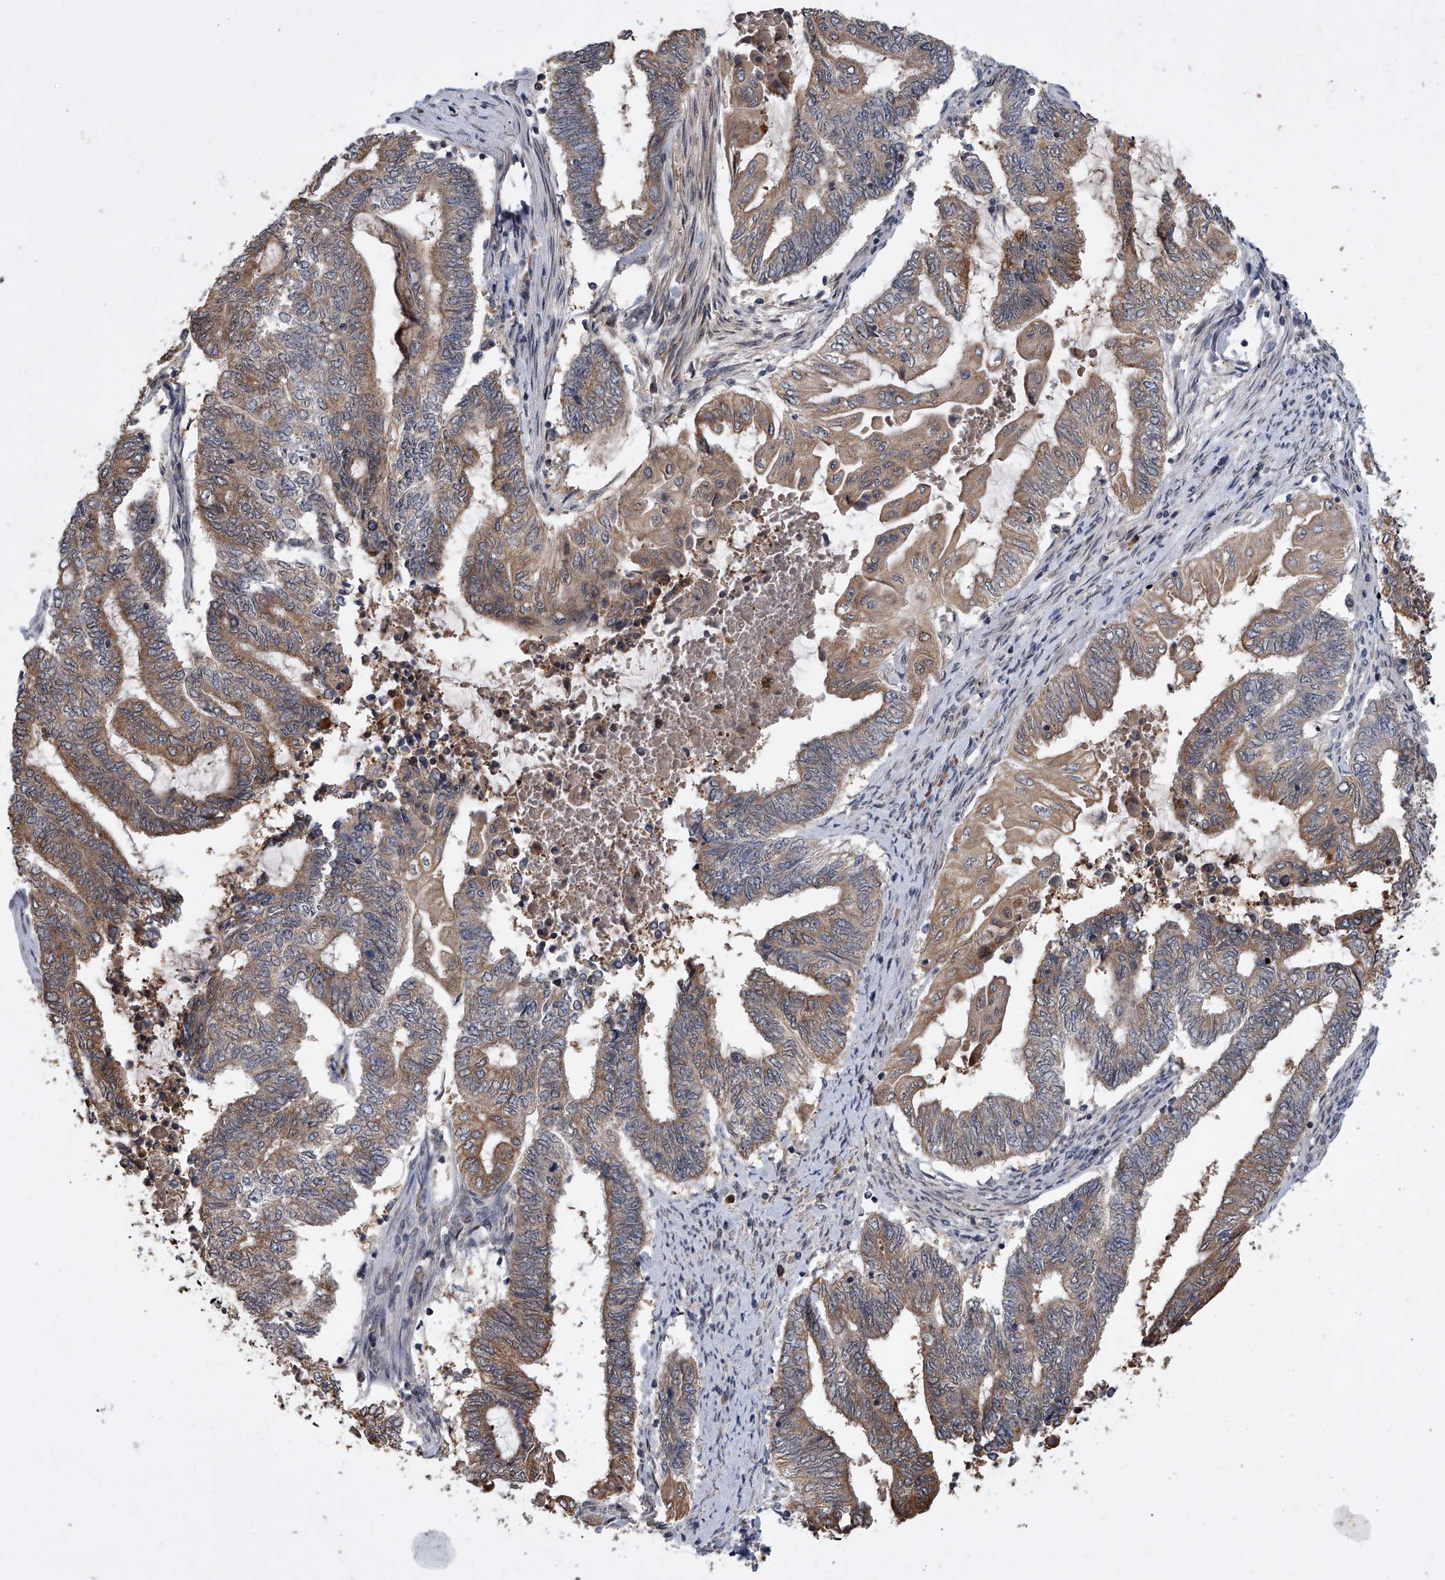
{"staining": {"intensity": "moderate", "quantity": ">75%", "location": "cytoplasmic/membranous"}, "tissue": "endometrial cancer", "cell_type": "Tumor cells", "image_type": "cancer", "snomed": [{"axis": "morphology", "description": "Adenocarcinoma, NOS"}, {"axis": "topography", "description": "Uterus"}, {"axis": "topography", "description": "Endometrium"}], "caption": "A high-resolution photomicrograph shows IHC staining of endometrial cancer (adenocarcinoma), which demonstrates moderate cytoplasmic/membranous positivity in about >75% of tumor cells.", "gene": "BHLHE23", "patient": {"sex": "female", "age": 70}}